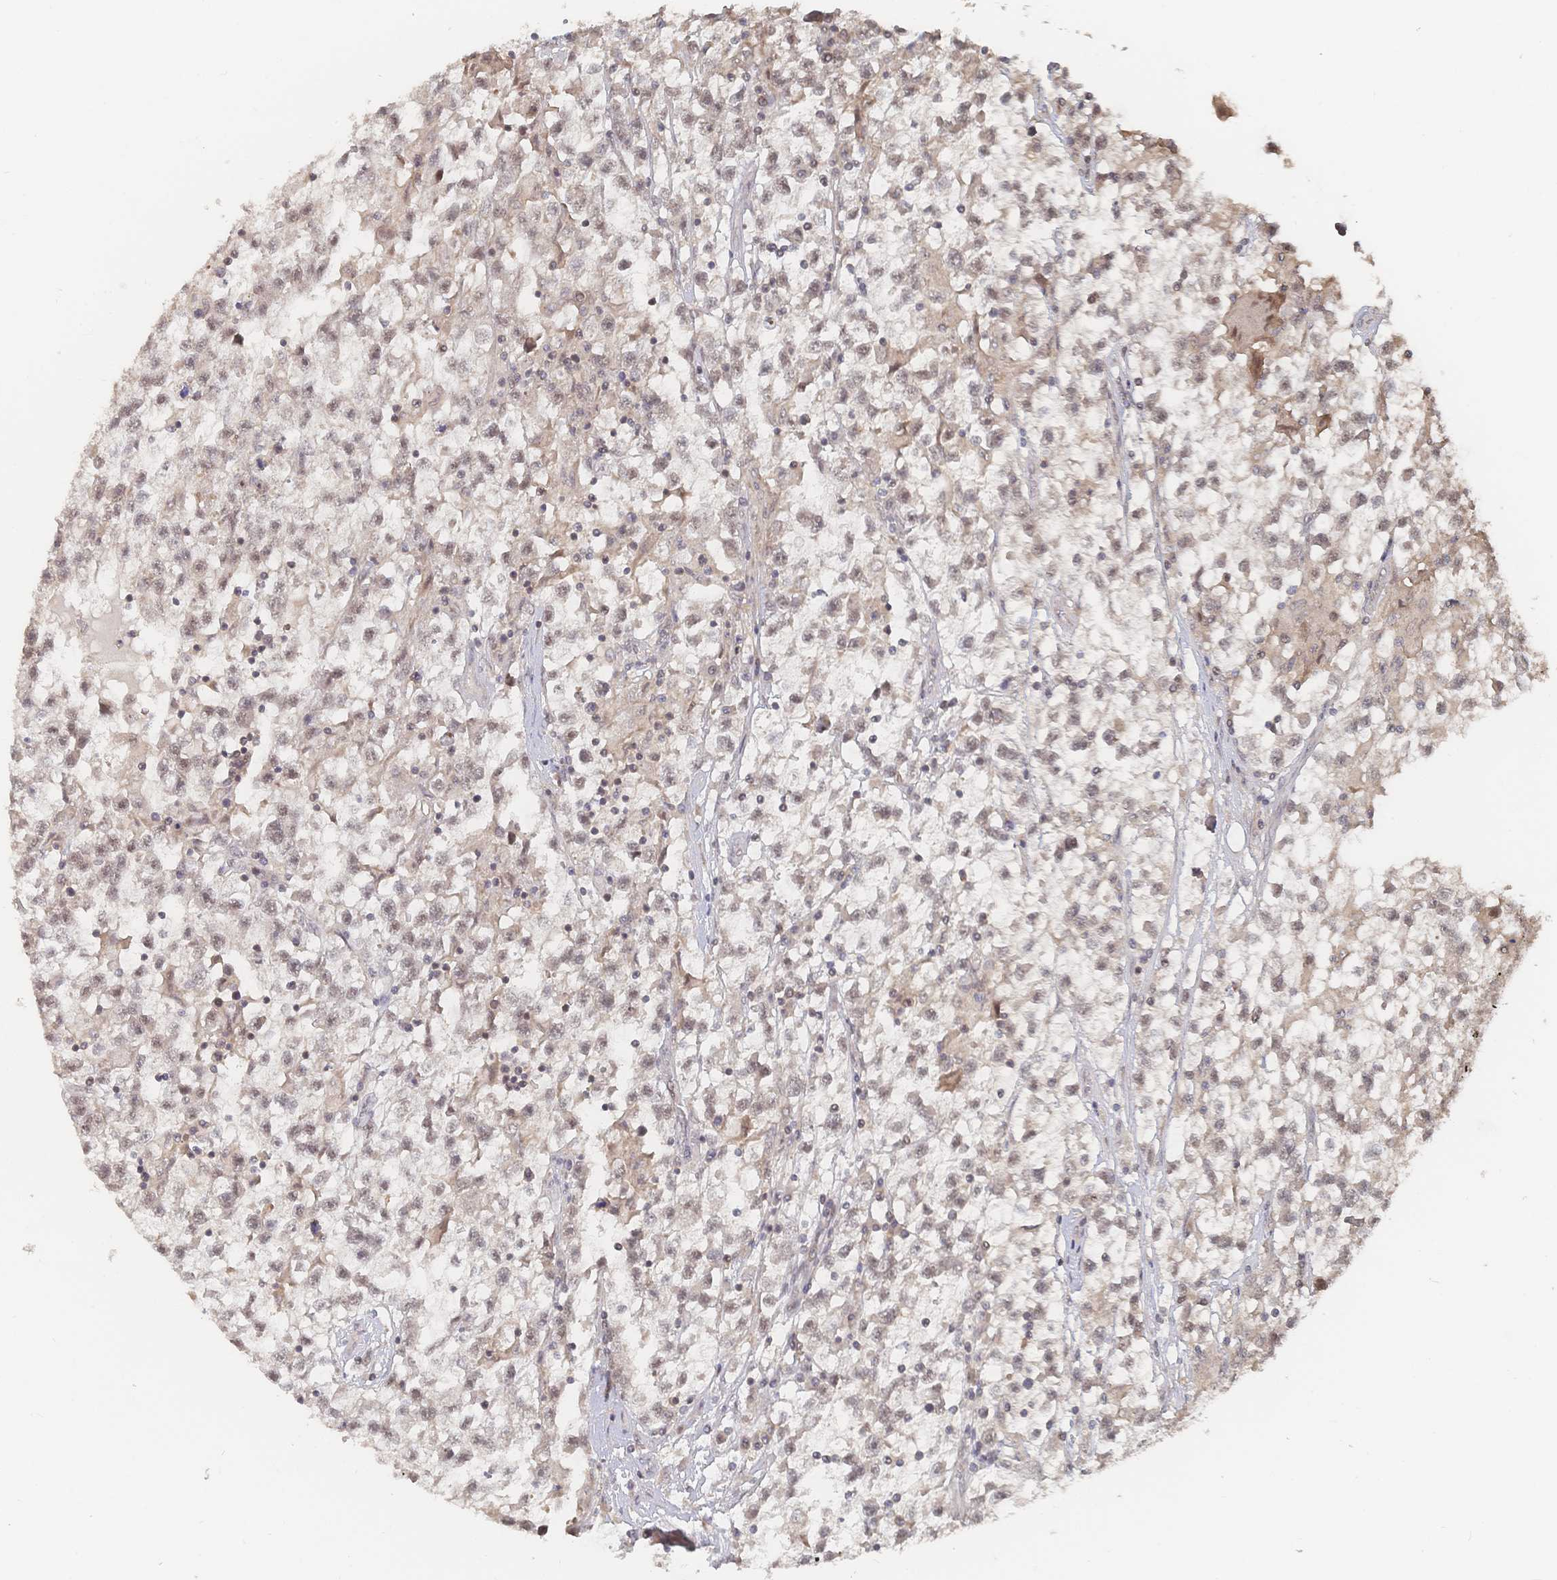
{"staining": {"intensity": "weak", "quantity": "25%-75%", "location": "nuclear"}, "tissue": "testis cancer", "cell_type": "Tumor cells", "image_type": "cancer", "snomed": [{"axis": "morphology", "description": "Seminoma, NOS"}, {"axis": "topography", "description": "Testis"}], "caption": "Testis seminoma was stained to show a protein in brown. There is low levels of weak nuclear expression in about 25%-75% of tumor cells.", "gene": "LRP5", "patient": {"sex": "male", "age": 31}}